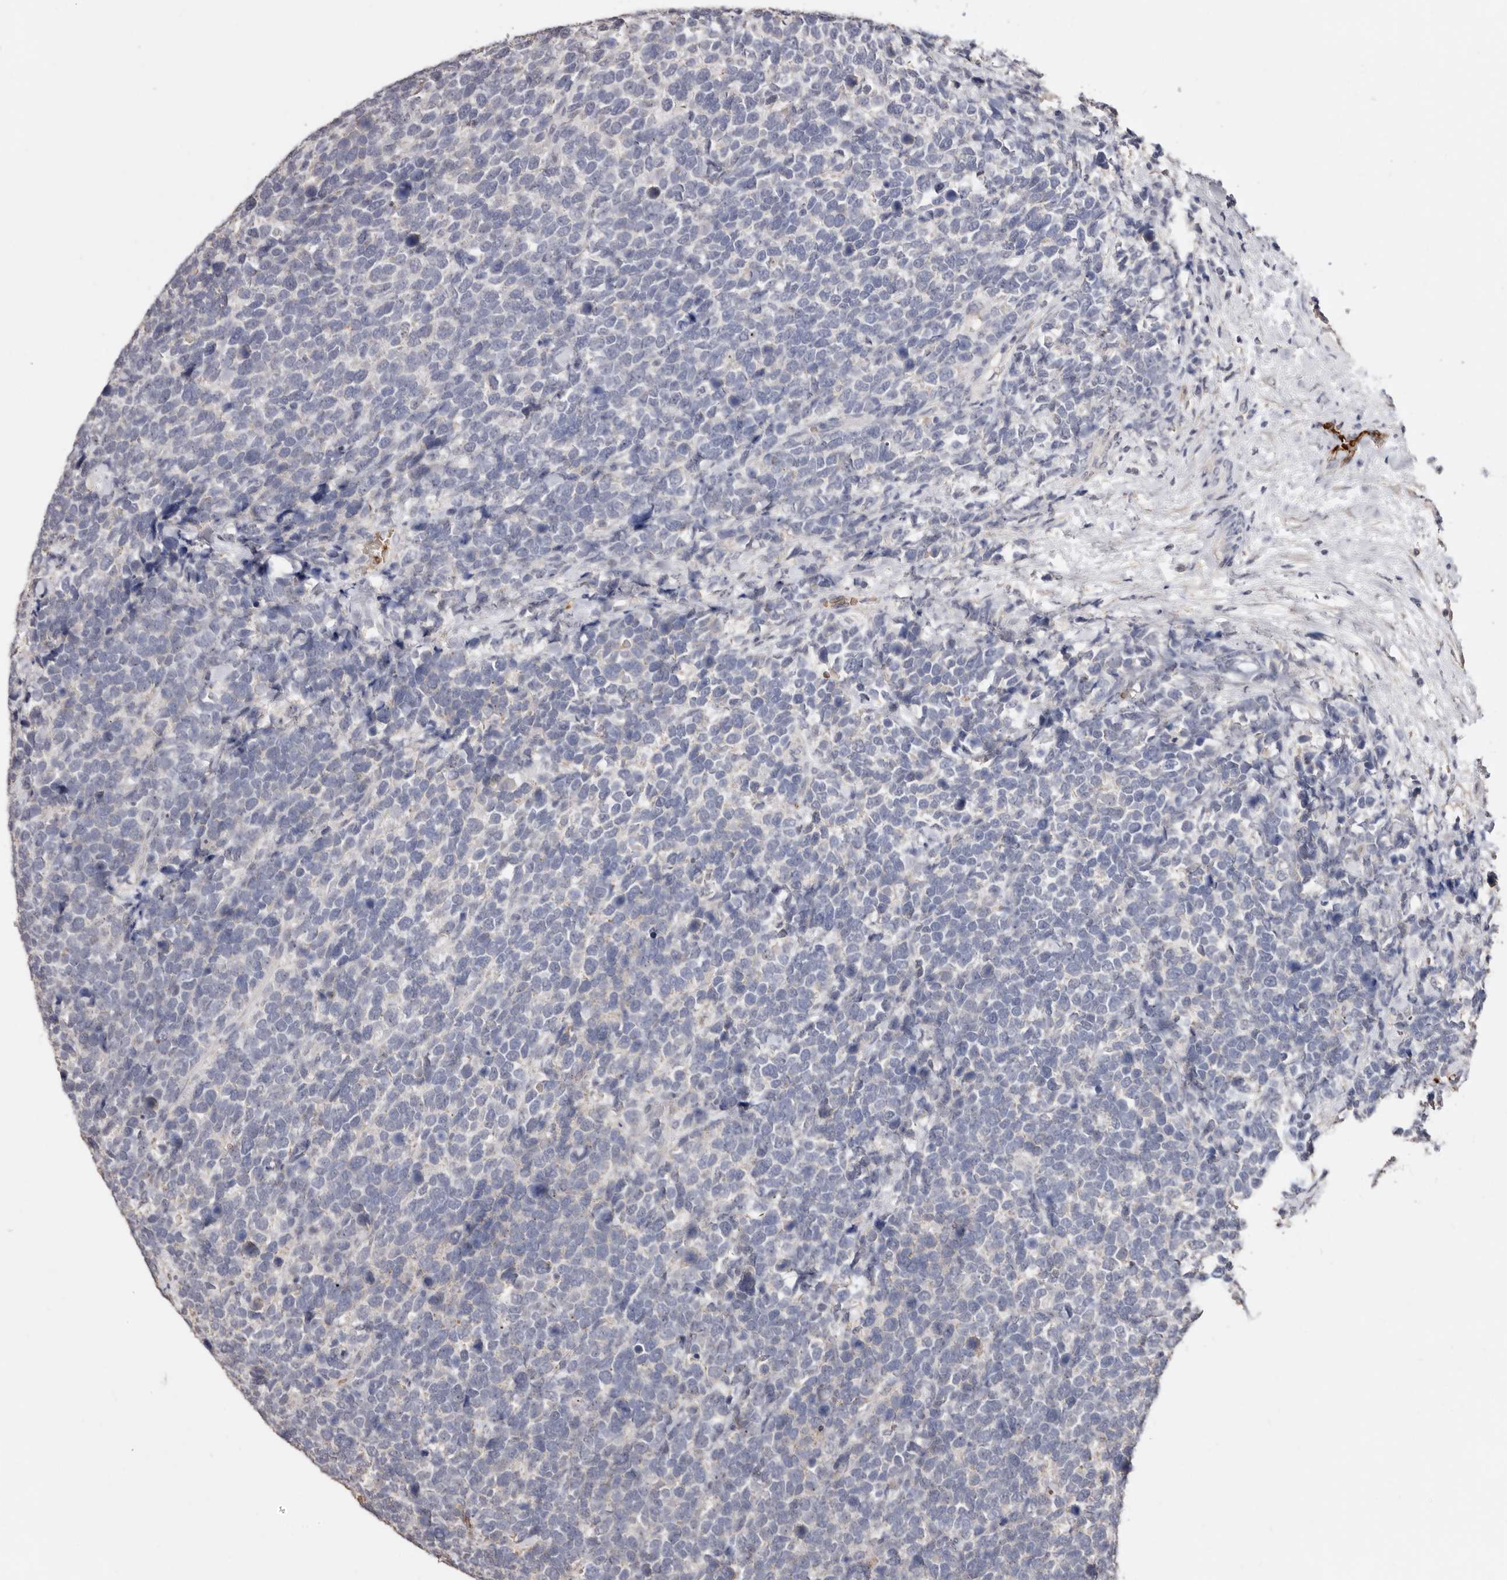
{"staining": {"intensity": "negative", "quantity": "none", "location": "none"}, "tissue": "urothelial cancer", "cell_type": "Tumor cells", "image_type": "cancer", "snomed": [{"axis": "morphology", "description": "Urothelial carcinoma, High grade"}, {"axis": "topography", "description": "Urinary bladder"}], "caption": "Tumor cells show no significant protein expression in high-grade urothelial carcinoma. (Stains: DAB (3,3'-diaminobenzidine) IHC with hematoxylin counter stain, Microscopy: brightfield microscopy at high magnification).", "gene": "GRAMD2A", "patient": {"sex": "female", "age": 82}}